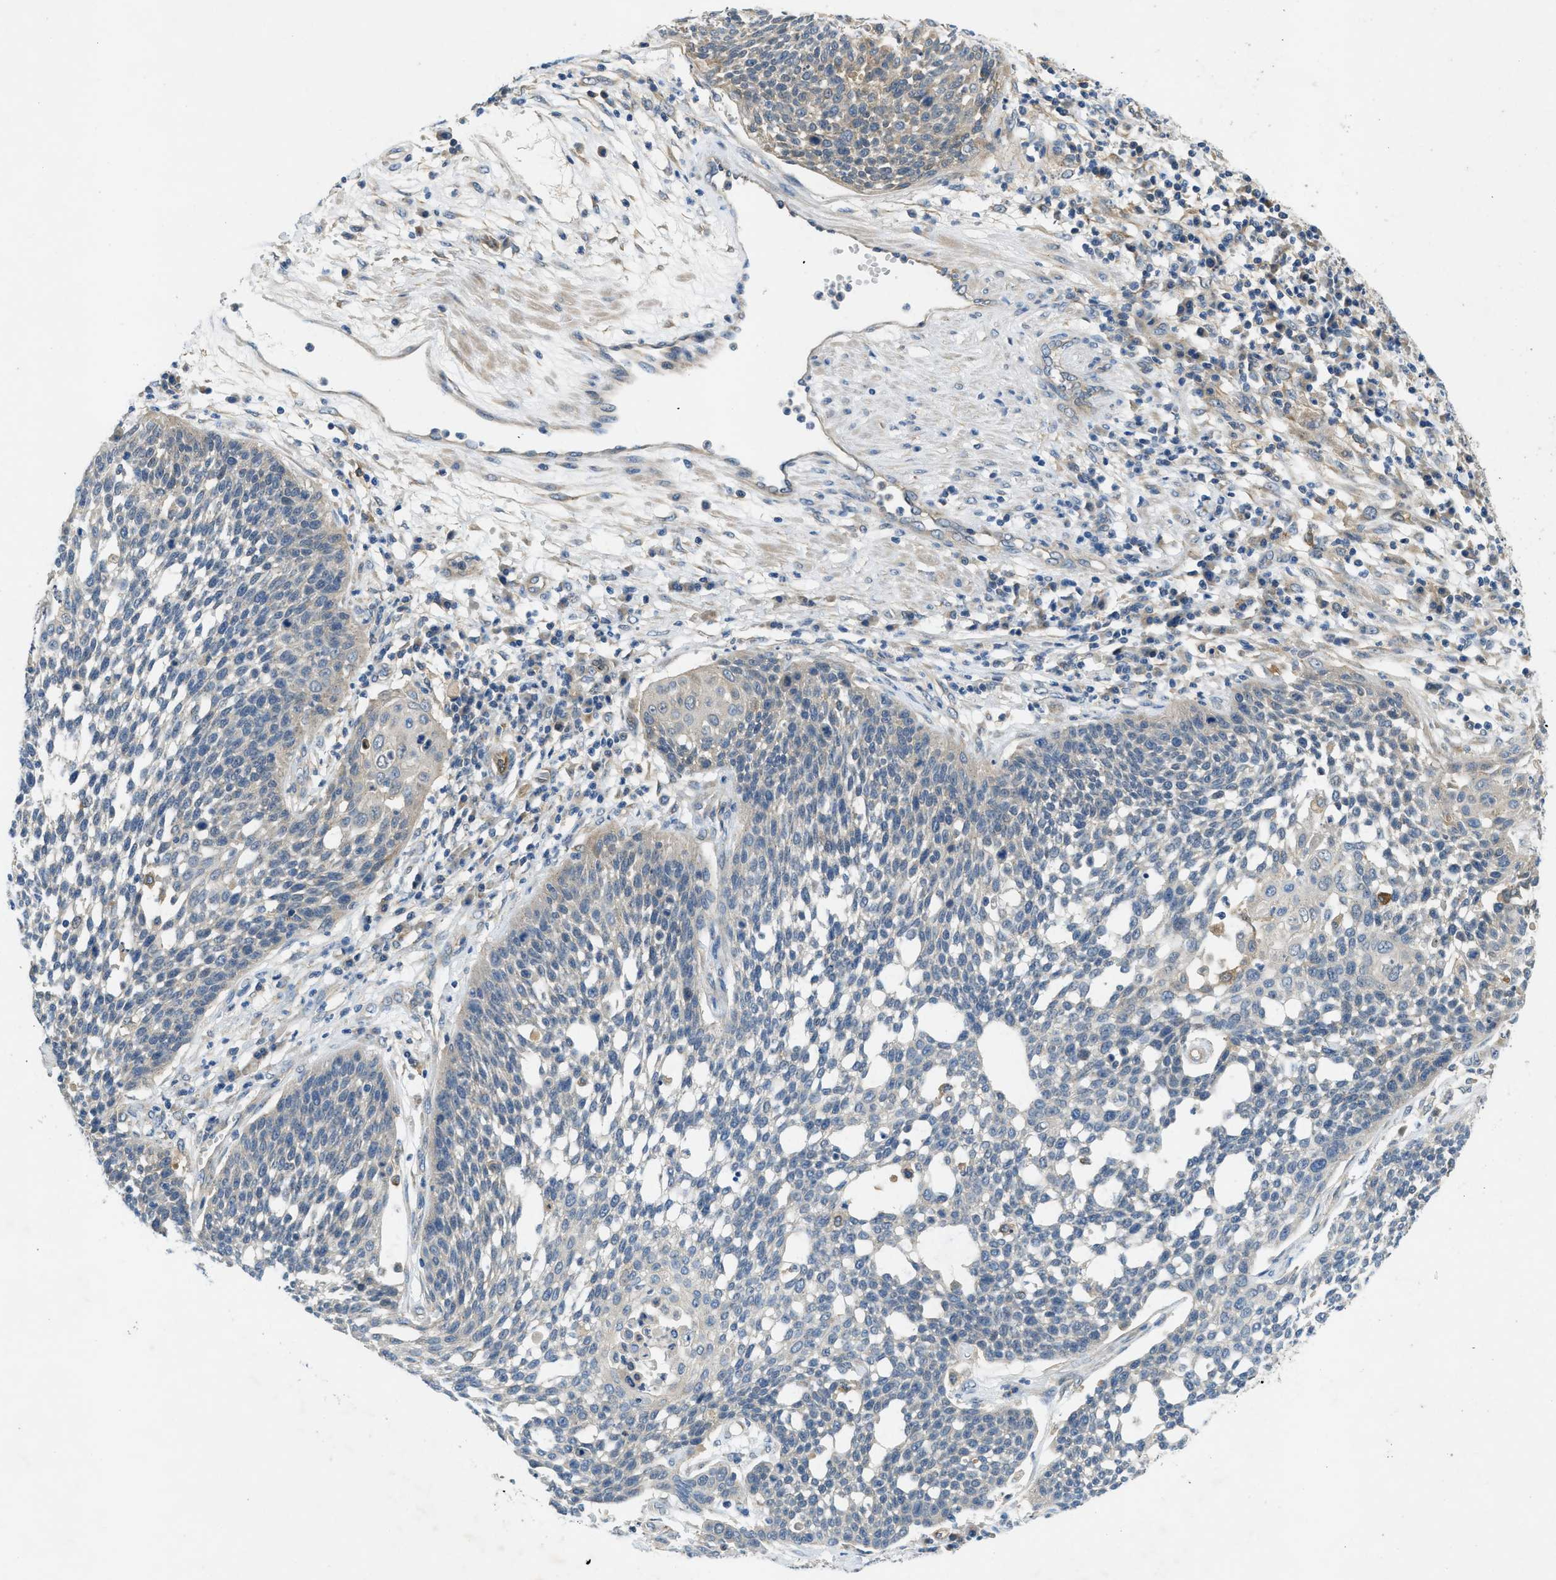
{"staining": {"intensity": "negative", "quantity": "none", "location": "none"}, "tissue": "cervical cancer", "cell_type": "Tumor cells", "image_type": "cancer", "snomed": [{"axis": "morphology", "description": "Squamous cell carcinoma, NOS"}, {"axis": "topography", "description": "Cervix"}], "caption": "Immunohistochemistry (IHC) of cervical squamous cell carcinoma displays no staining in tumor cells.", "gene": "RIPK2", "patient": {"sex": "female", "age": 34}}